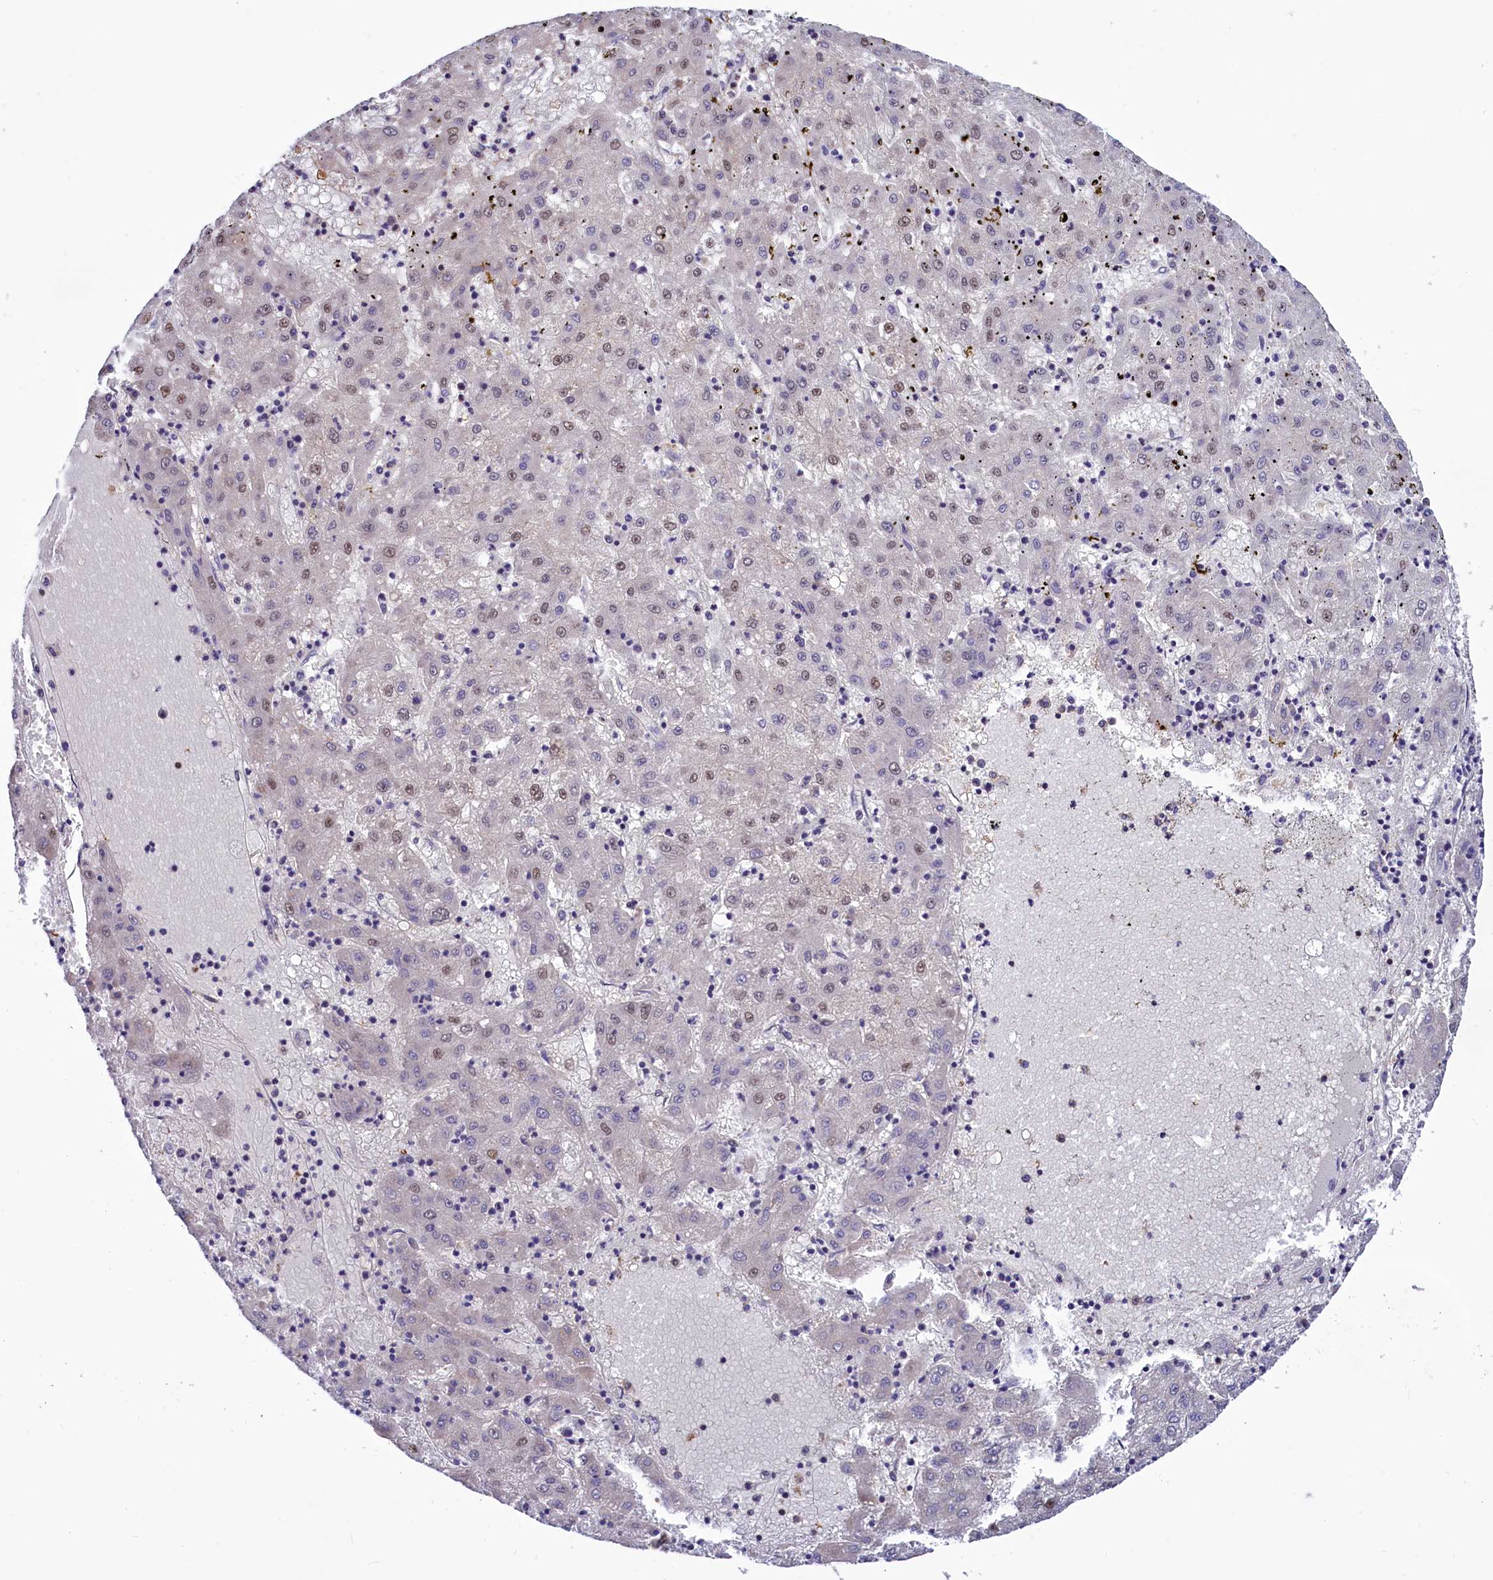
{"staining": {"intensity": "weak", "quantity": "25%-75%", "location": "nuclear"}, "tissue": "liver cancer", "cell_type": "Tumor cells", "image_type": "cancer", "snomed": [{"axis": "morphology", "description": "Carcinoma, Hepatocellular, NOS"}, {"axis": "topography", "description": "Liver"}], "caption": "Liver hepatocellular carcinoma stained for a protein reveals weak nuclear positivity in tumor cells.", "gene": "SEC24C", "patient": {"sex": "male", "age": 72}}